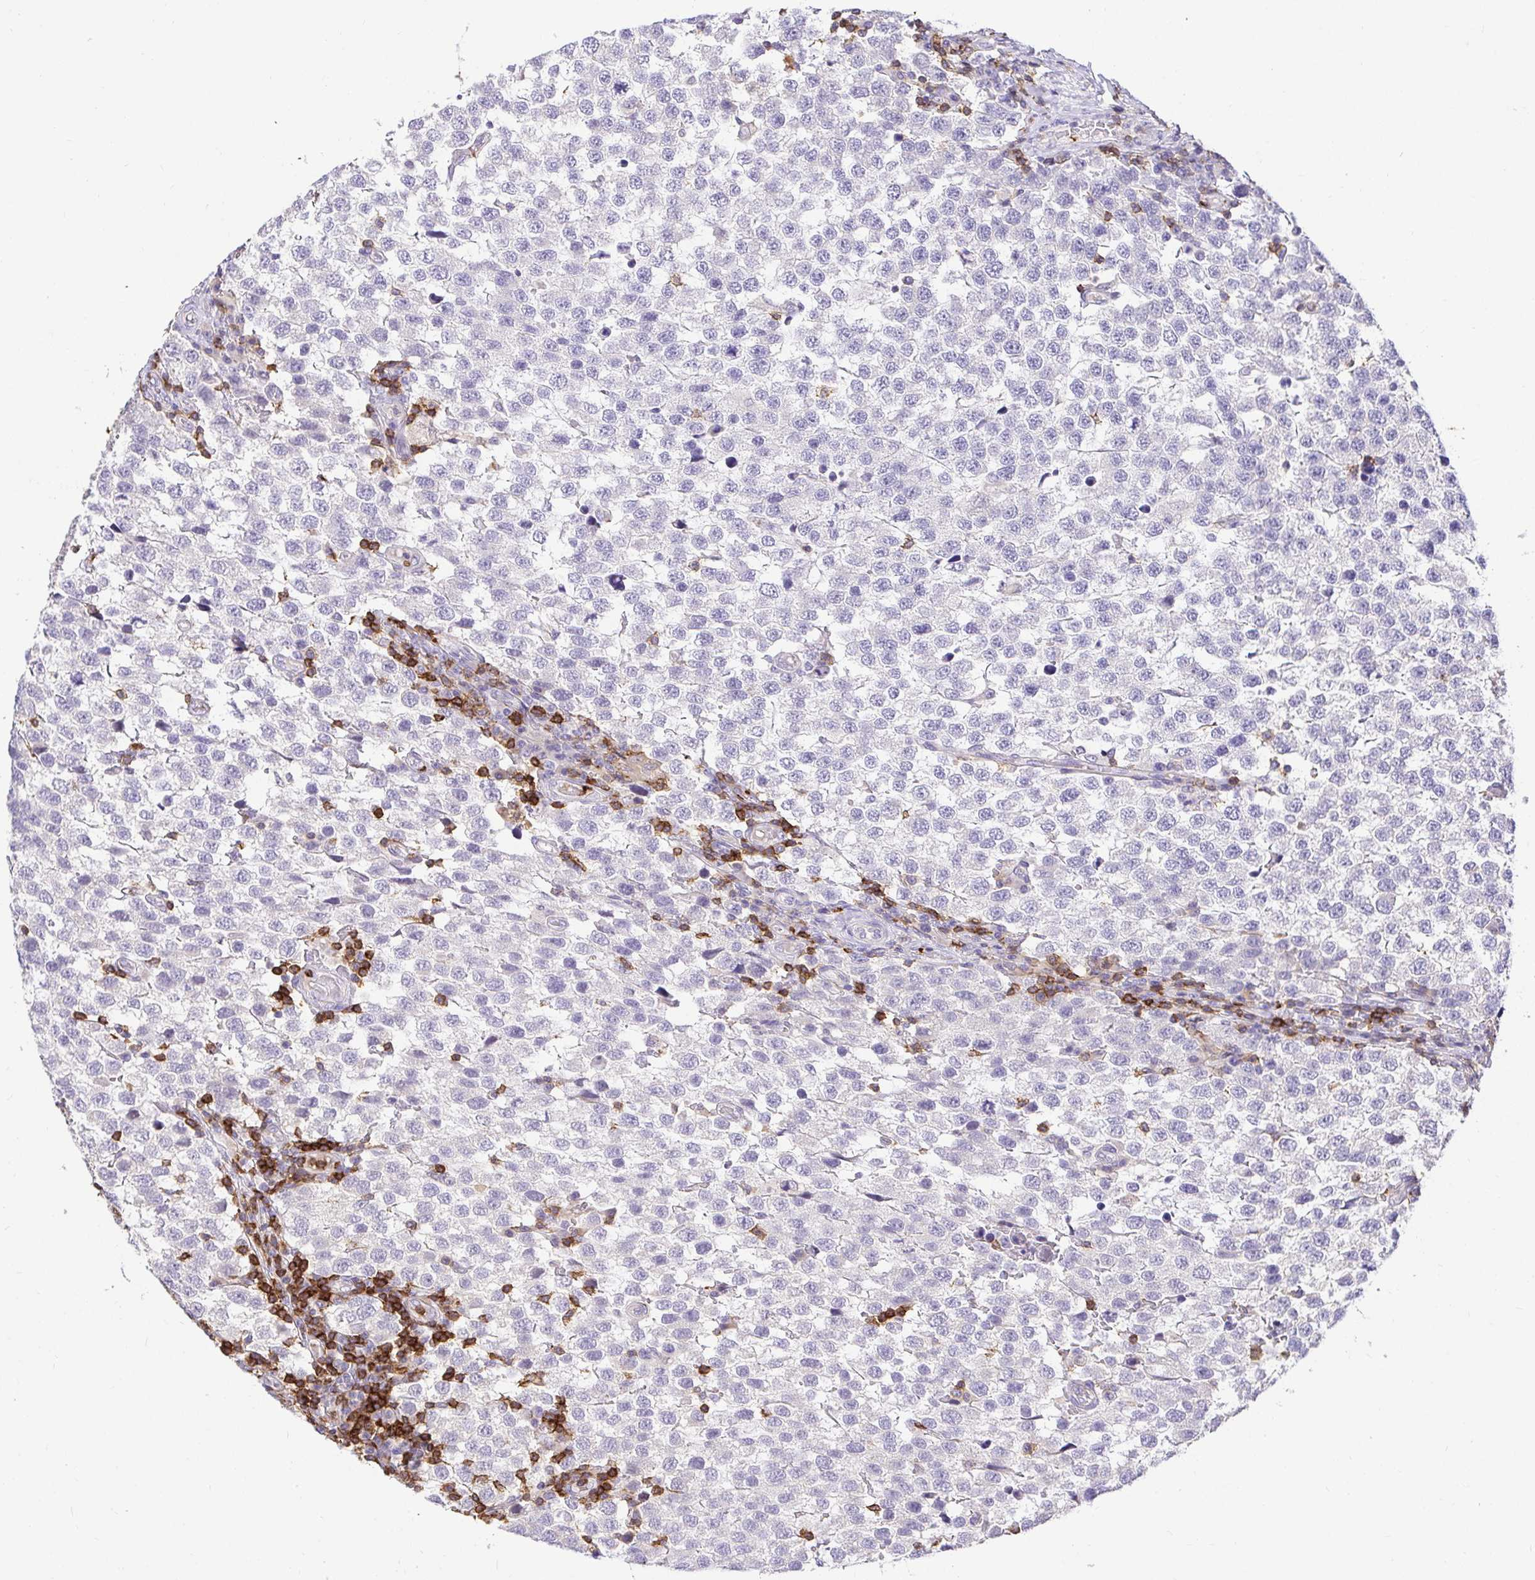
{"staining": {"intensity": "negative", "quantity": "none", "location": "none"}, "tissue": "testis cancer", "cell_type": "Tumor cells", "image_type": "cancer", "snomed": [{"axis": "morphology", "description": "Seminoma, NOS"}, {"axis": "topography", "description": "Testis"}], "caption": "A histopathology image of testis seminoma stained for a protein demonstrates no brown staining in tumor cells. (Stains: DAB immunohistochemistry with hematoxylin counter stain, Microscopy: brightfield microscopy at high magnification).", "gene": "SKAP1", "patient": {"sex": "male", "age": 34}}